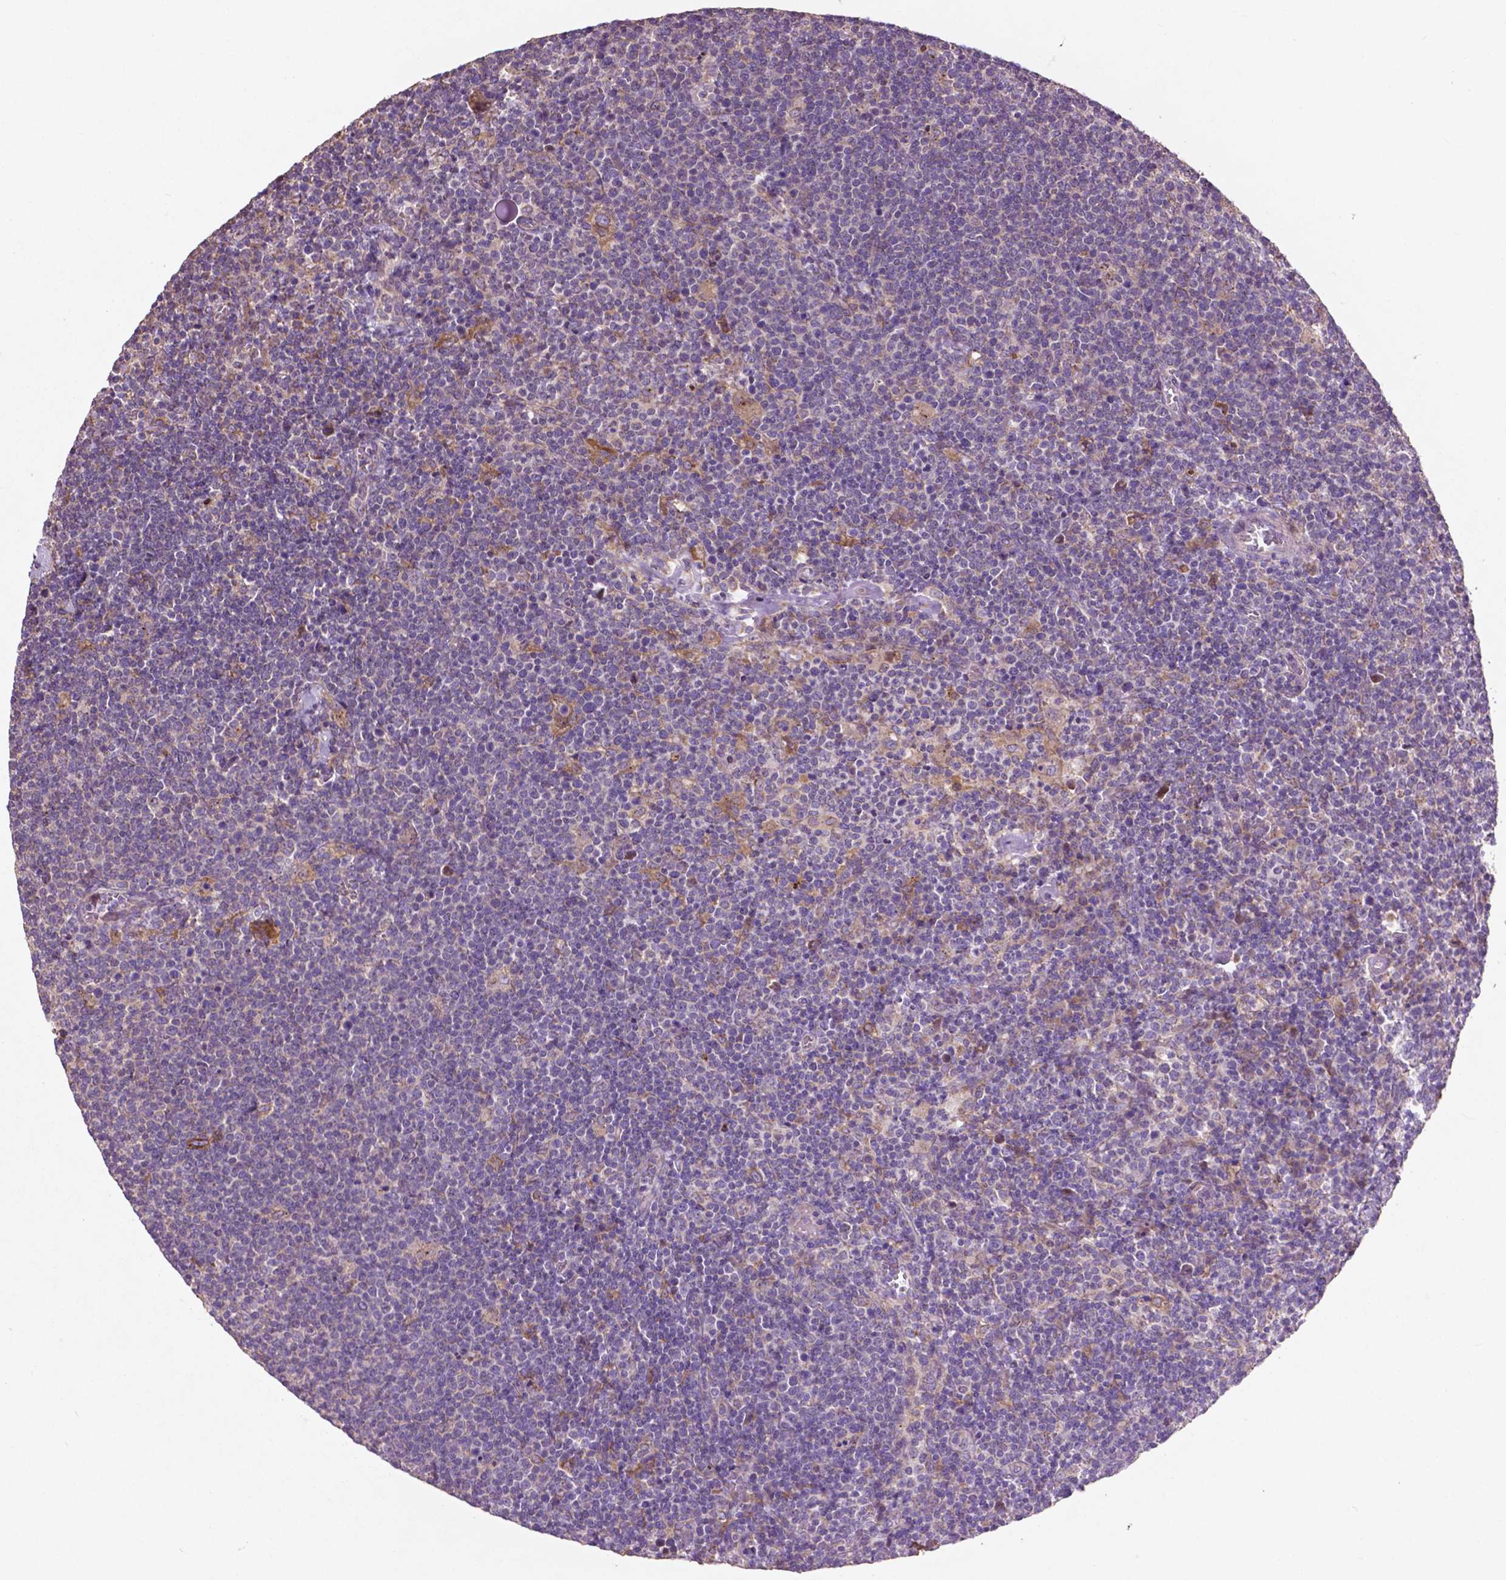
{"staining": {"intensity": "negative", "quantity": "none", "location": "none"}, "tissue": "lymphoma", "cell_type": "Tumor cells", "image_type": "cancer", "snomed": [{"axis": "morphology", "description": "Malignant lymphoma, non-Hodgkin's type, High grade"}, {"axis": "topography", "description": "Lymph node"}], "caption": "High power microscopy image of an immunohistochemistry histopathology image of lymphoma, revealing no significant staining in tumor cells. (IHC, brightfield microscopy, high magnification).", "gene": "MBTPS1", "patient": {"sex": "male", "age": 61}}